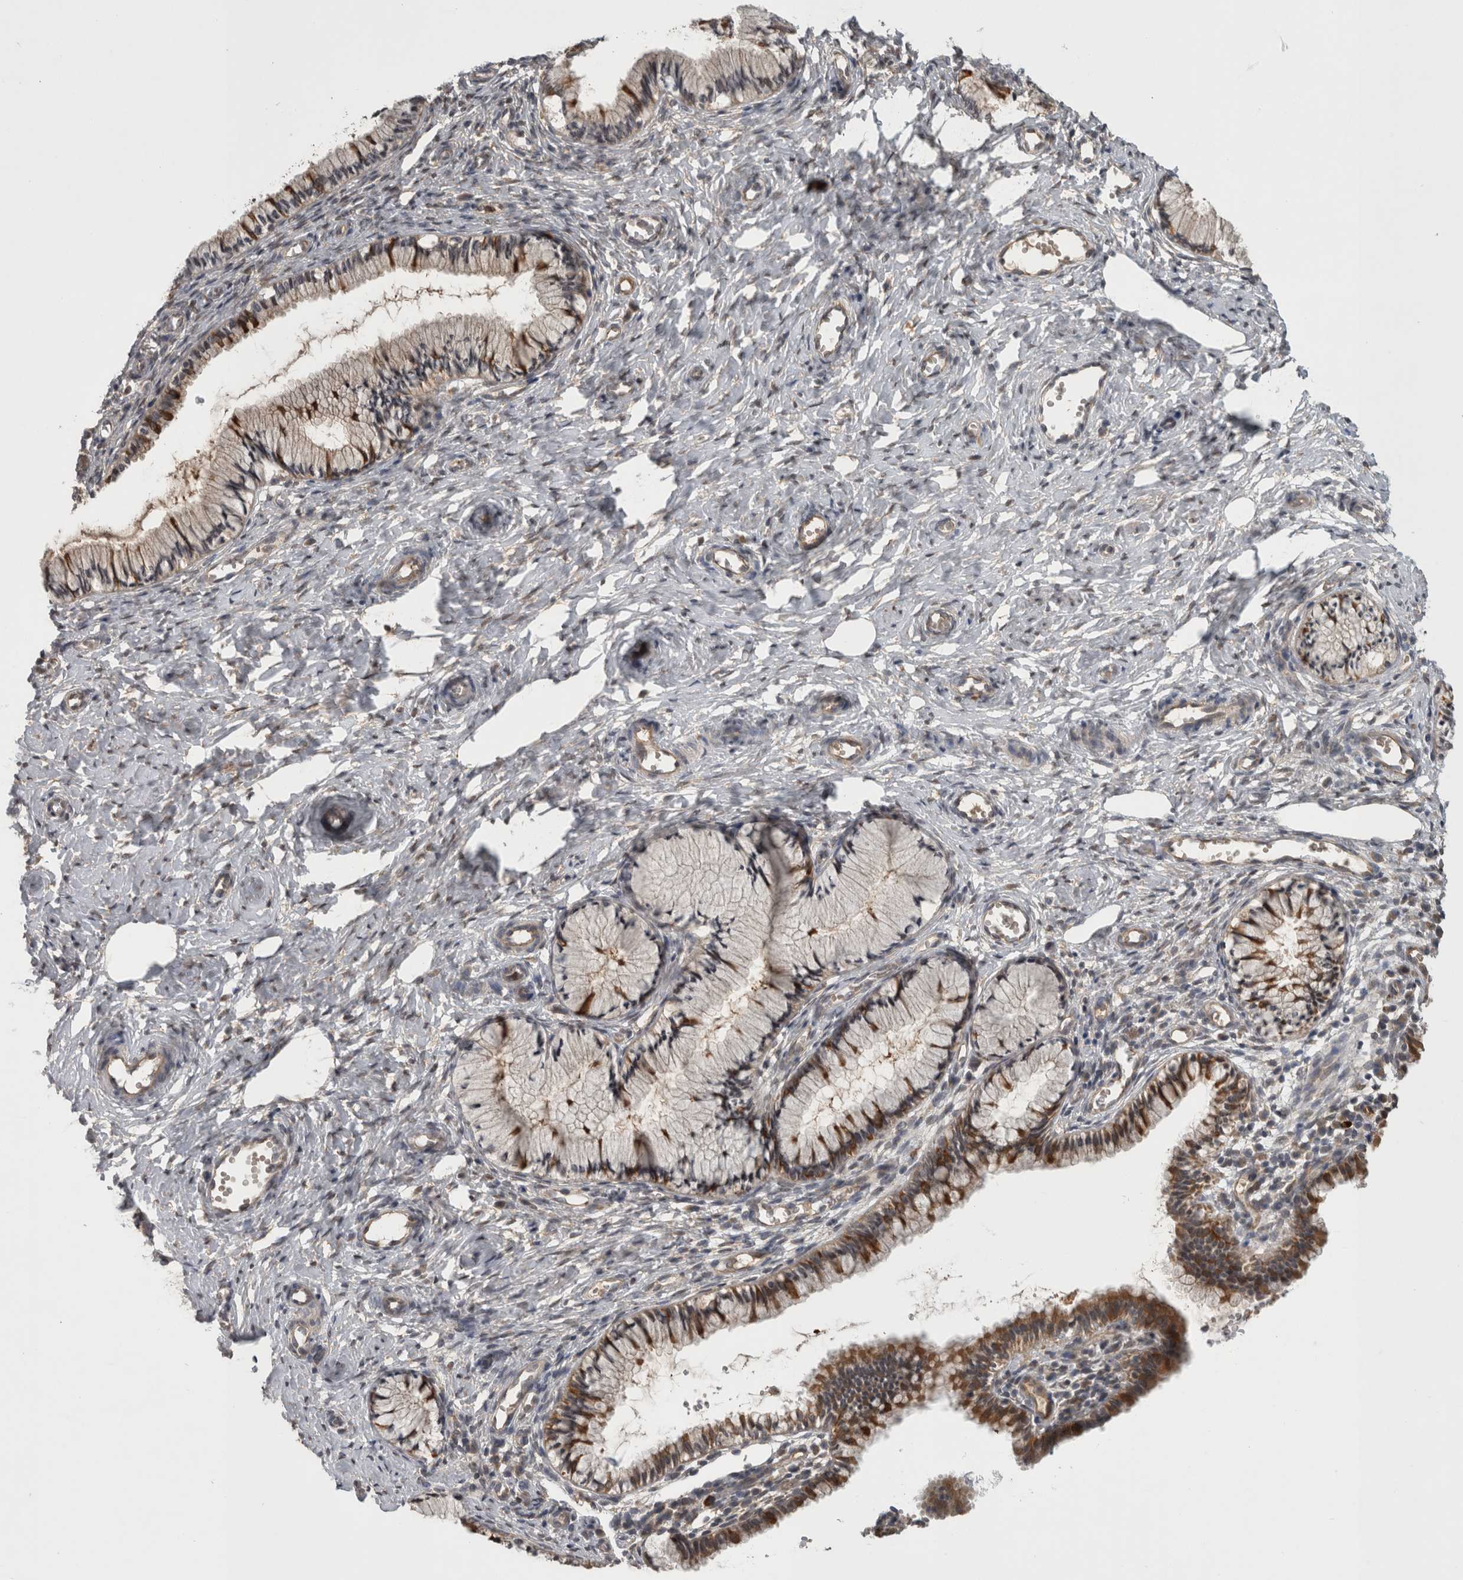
{"staining": {"intensity": "moderate", "quantity": "25%-75%", "location": "cytoplasmic/membranous"}, "tissue": "cervix", "cell_type": "Glandular cells", "image_type": "normal", "snomed": [{"axis": "morphology", "description": "Normal tissue, NOS"}, {"axis": "topography", "description": "Cervix"}], "caption": "The micrograph demonstrates a brown stain indicating the presence of a protein in the cytoplasmic/membranous of glandular cells in cervix. (IHC, brightfield microscopy, high magnification).", "gene": "TRMT61B", "patient": {"sex": "female", "age": 27}}